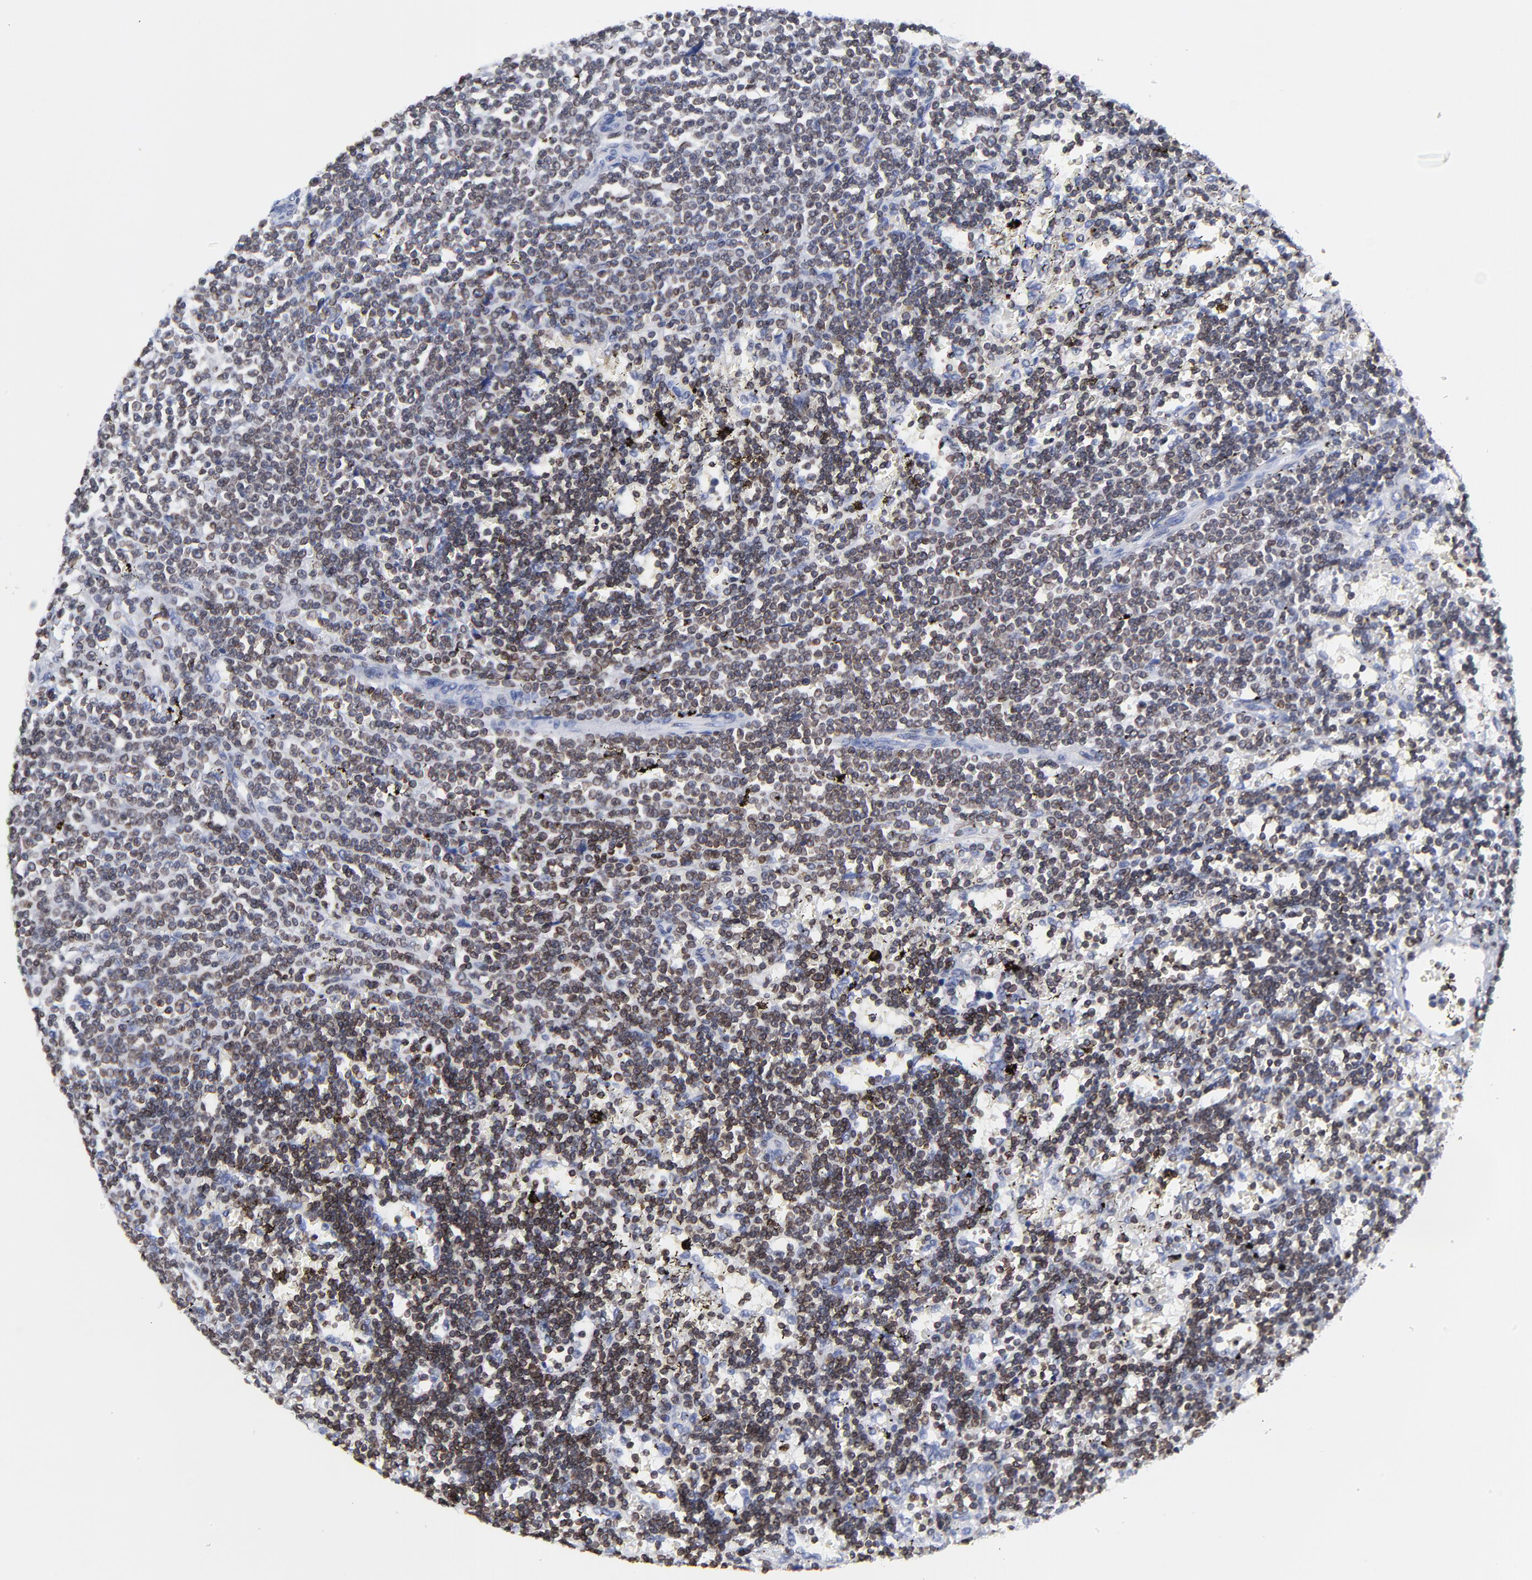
{"staining": {"intensity": "moderate", "quantity": ">75%", "location": "cytoplasmic/membranous,nuclear"}, "tissue": "lymphoma", "cell_type": "Tumor cells", "image_type": "cancer", "snomed": [{"axis": "morphology", "description": "Malignant lymphoma, non-Hodgkin's type, Low grade"}, {"axis": "topography", "description": "Spleen"}], "caption": "Protein expression analysis of low-grade malignant lymphoma, non-Hodgkin's type shows moderate cytoplasmic/membranous and nuclear positivity in approximately >75% of tumor cells. Using DAB (brown) and hematoxylin (blue) stains, captured at high magnification using brightfield microscopy.", "gene": "THAP7", "patient": {"sex": "male", "age": 60}}